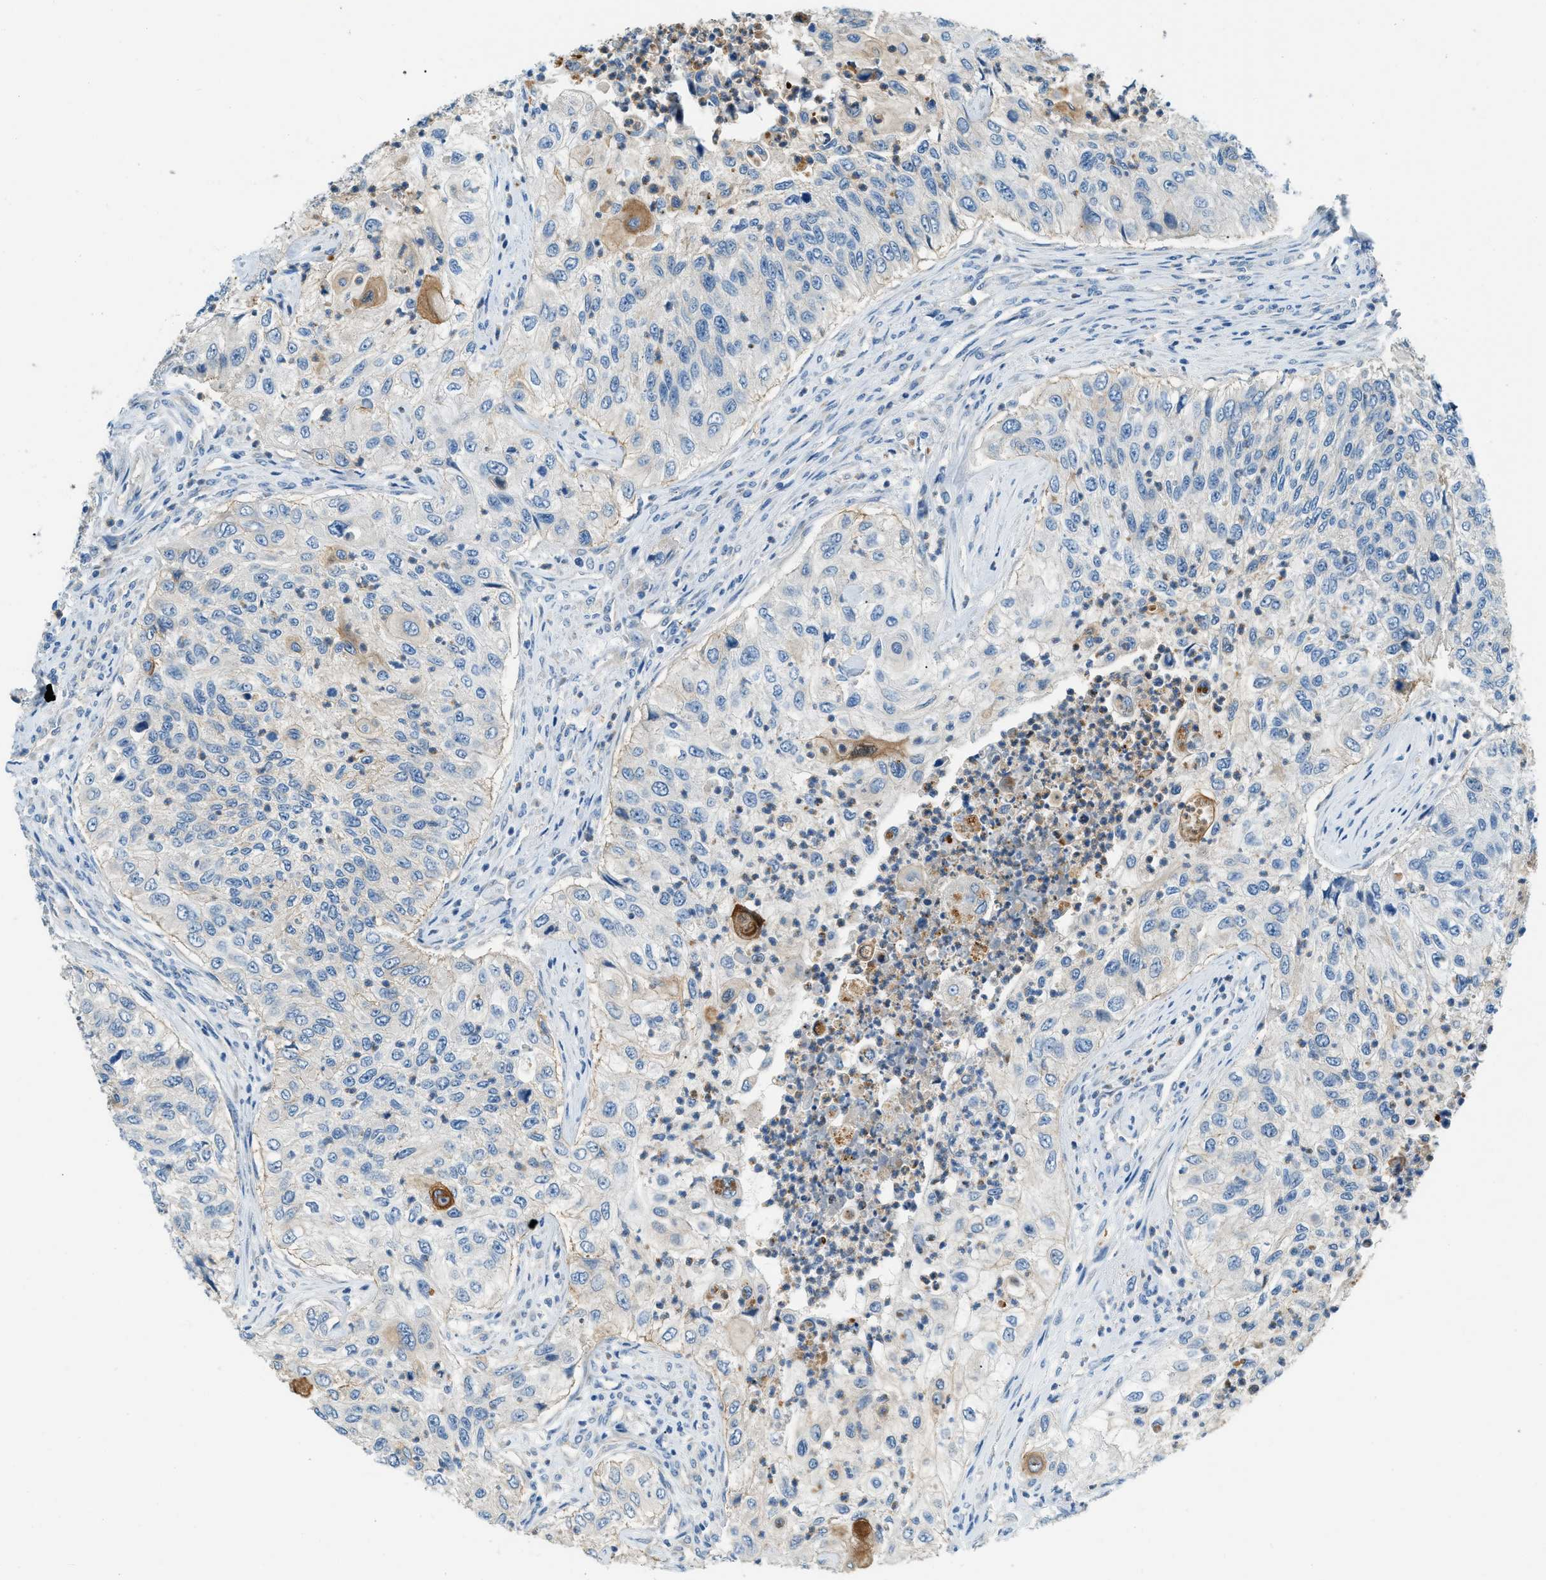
{"staining": {"intensity": "negative", "quantity": "none", "location": "none"}, "tissue": "urothelial cancer", "cell_type": "Tumor cells", "image_type": "cancer", "snomed": [{"axis": "morphology", "description": "Urothelial carcinoma, High grade"}, {"axis": "topography", "description": "Urinary bladder"}], "caption": "DAB immunohistochemical staining of human urothelial carcinoma (high-grade) demonstrates no significant positivity in tumor cells.", "gene": "ZNF367", "patient": {"sex": "female", "age": 60}}